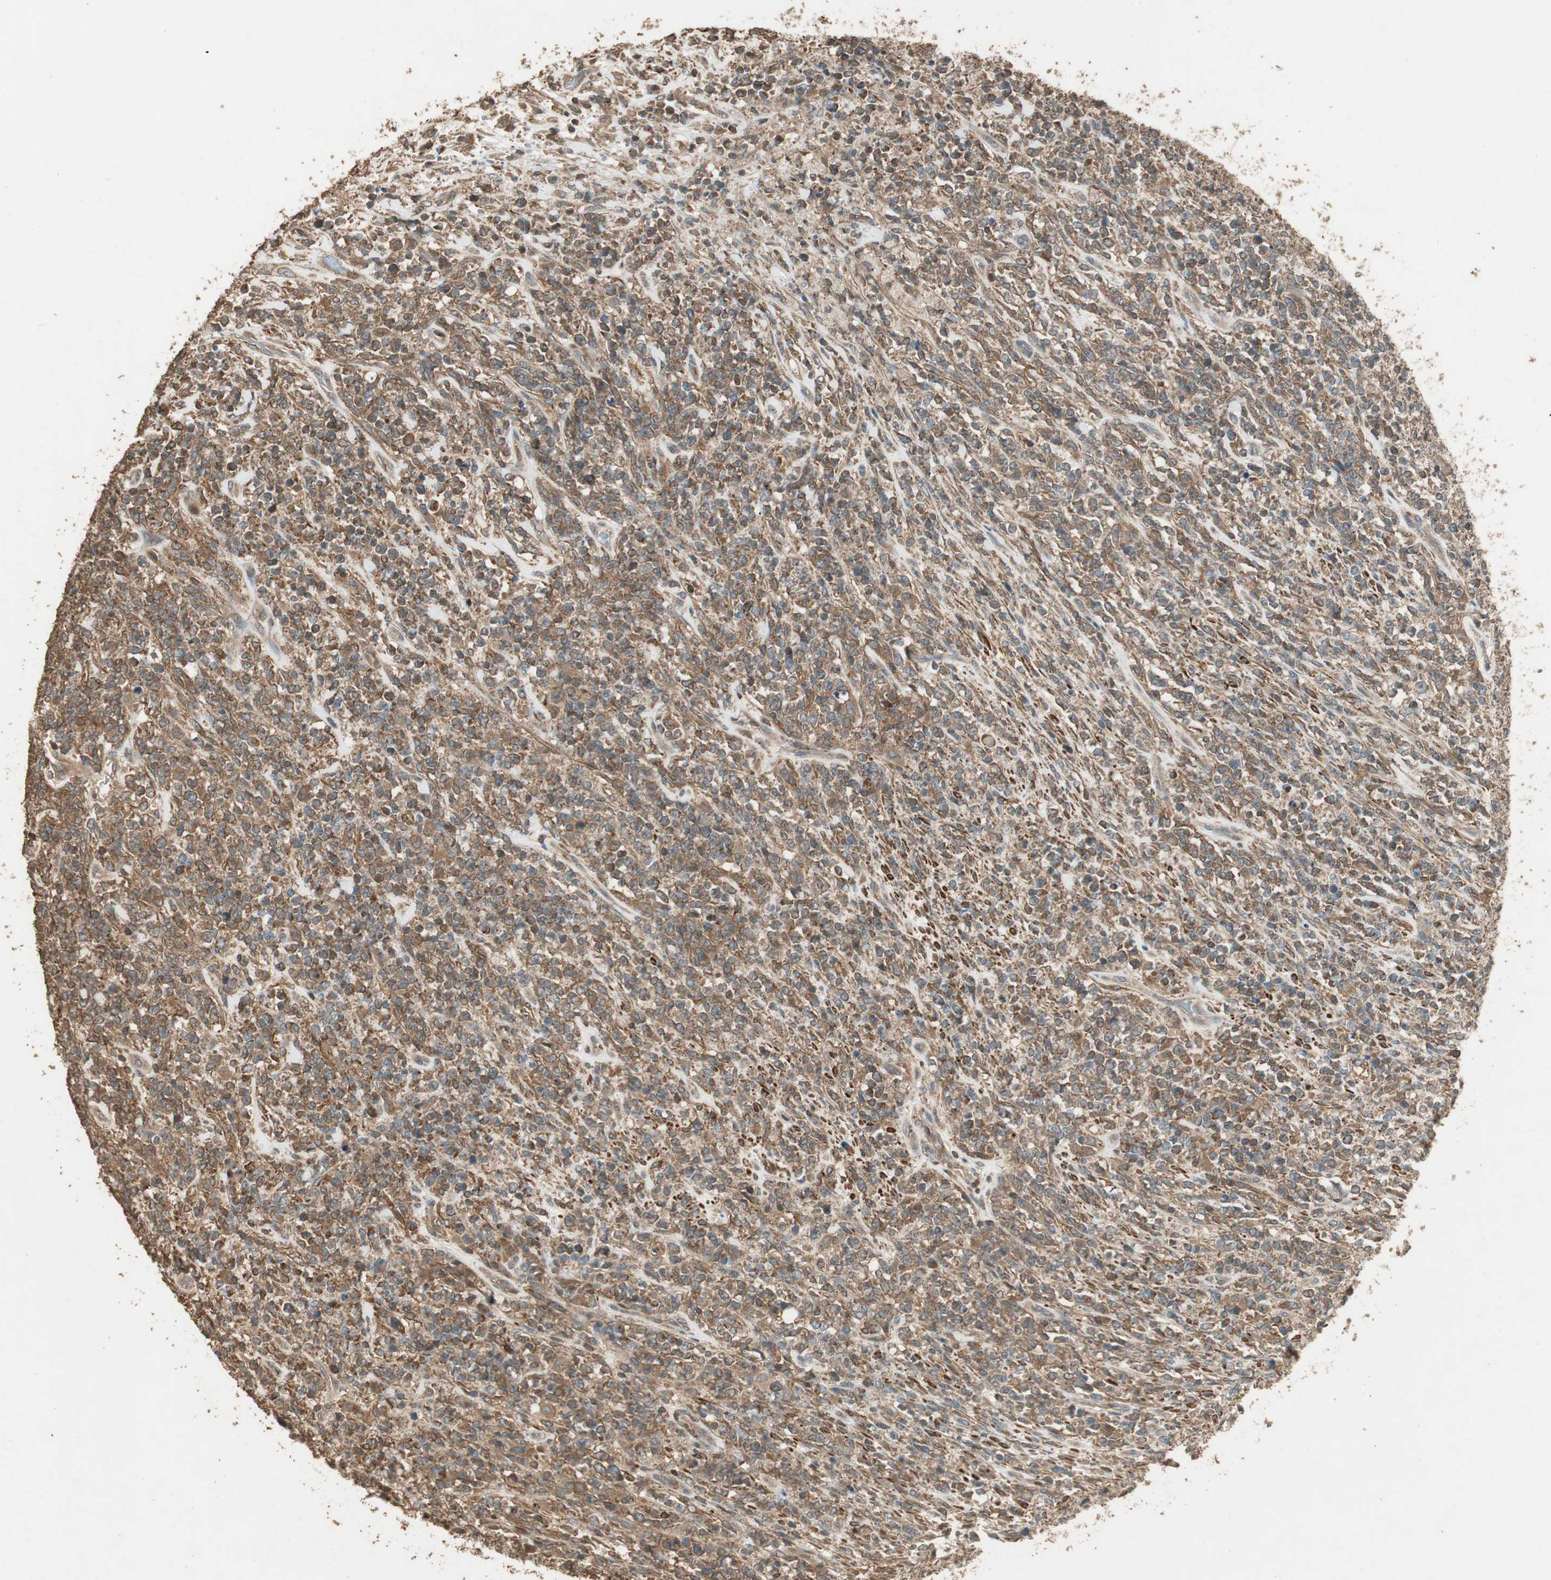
{"staining": {"intensity": "strong", "quantity": ">75%", "location": "cytoplasmic/membranous"}, "tissue": "lymphoma", "cell_type": "Tumor cells", "image_type": "cancer", "snomed": [{"axis": "morphology", "description": "Malignant lymphoma, non-Hodgkin's type, High grade"}, {"axis": "topography", "description": "Soft tissue"}], "caption": "Immunohistochemical staining of high-grade malignant lymphoma, non-Hodgkin's type demonstrates high levels of strong cytoplasmic/membranous staining in approximately >75% of tumor cells. (Brightfield microscopy of DAB IHC at high magnification).", "gene": "USP2", "patient": {"sex": "male", "age": 18}}